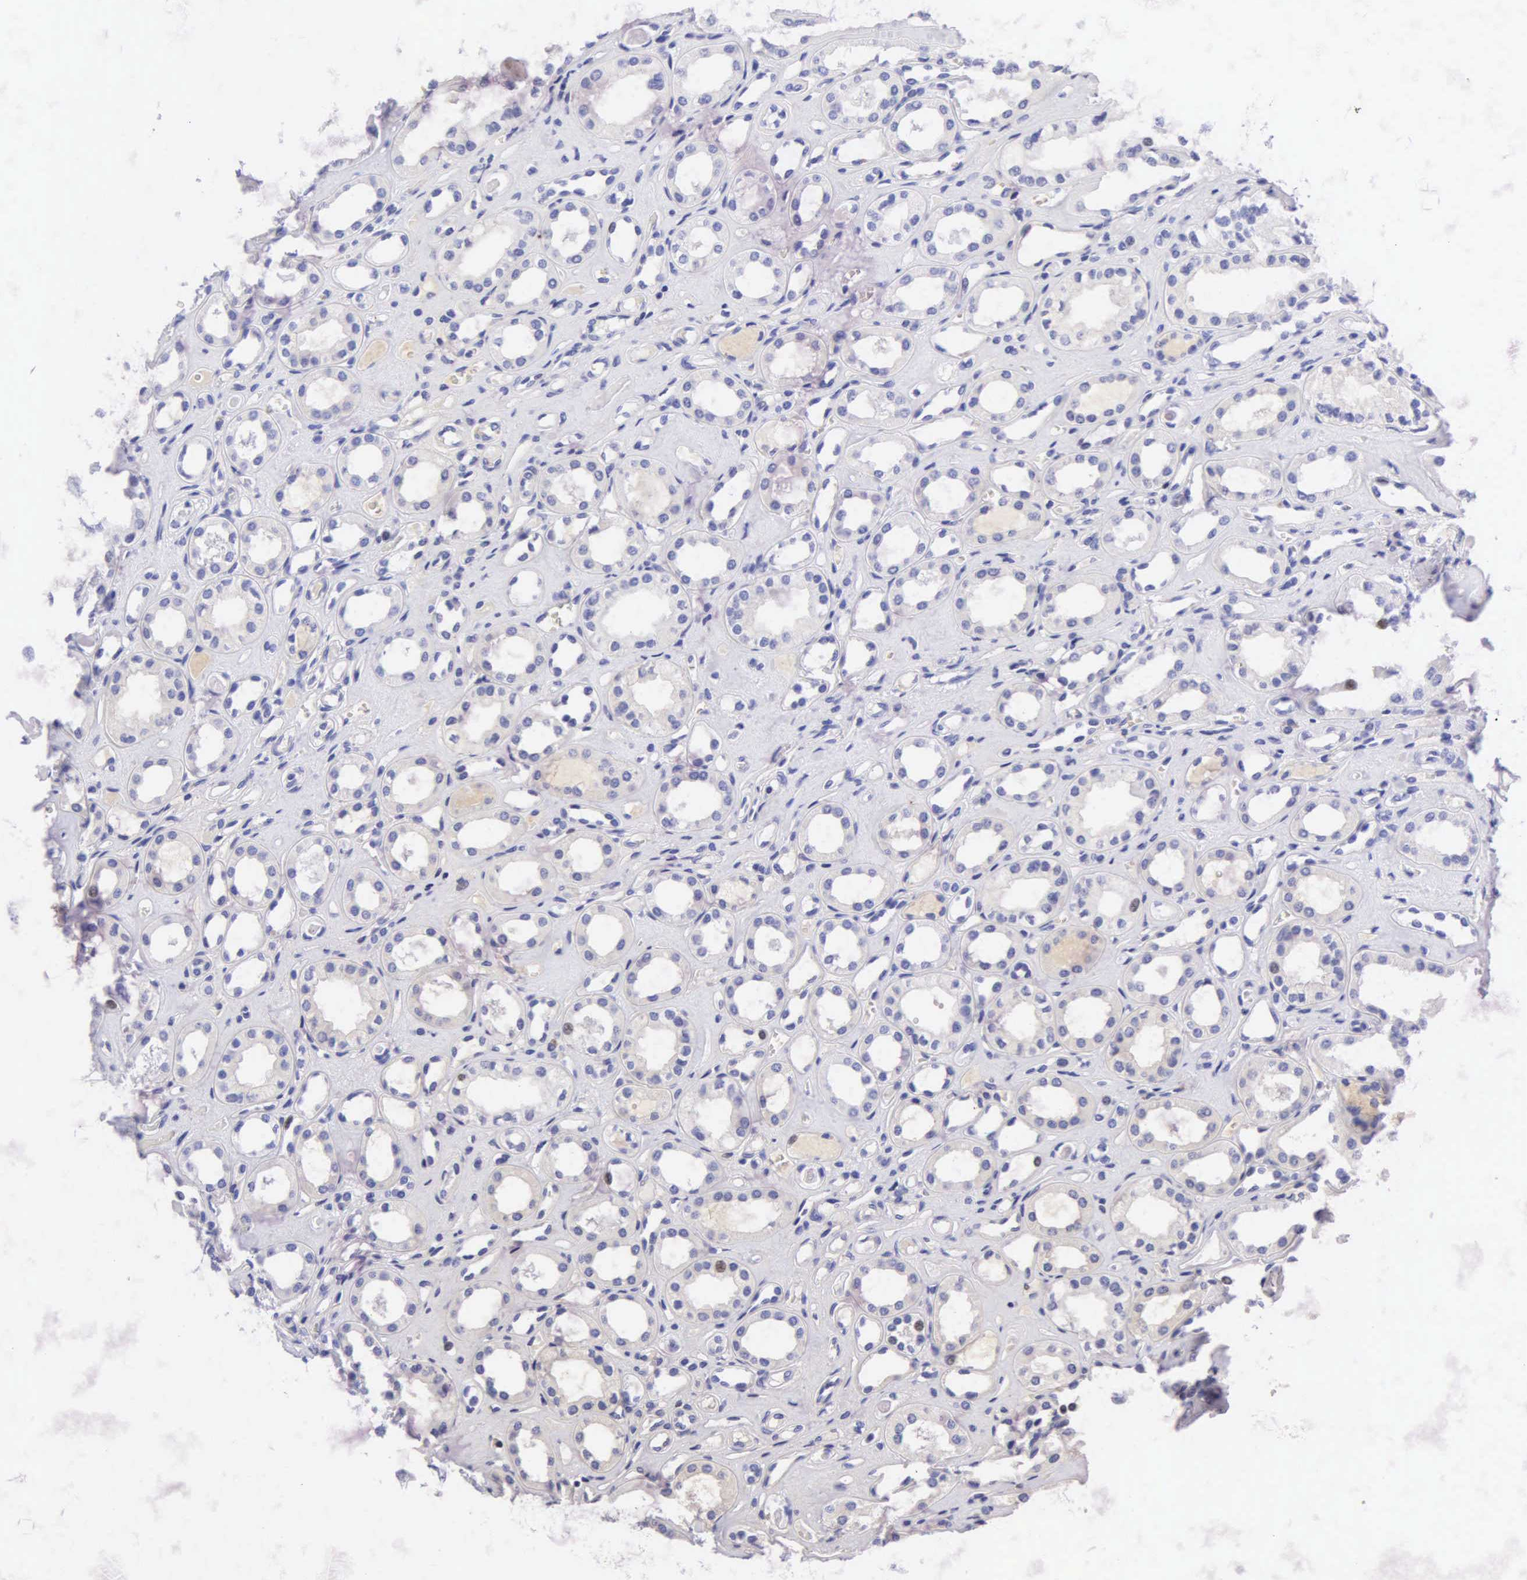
{"staining": {"intensity": "negative", "quantity": "none", "location": "none"}, "tissue": "kidney", "cell_type": "Cells in glomeruli", "image_type": "normal", "snomed": [{"axis": "morphology", "description": "Normal tissue, NOS"}, {"axis": "topography", "description": "Kidney"}], "caption": "There is no significant positivity in cells in glomeruli of kidney. (DAB (3,3'-diaminobenzidine) immunohistochemistry (IHC), high magnification).", "gene": "NKX2", "patient": {"sex": "male", "age": 61}}